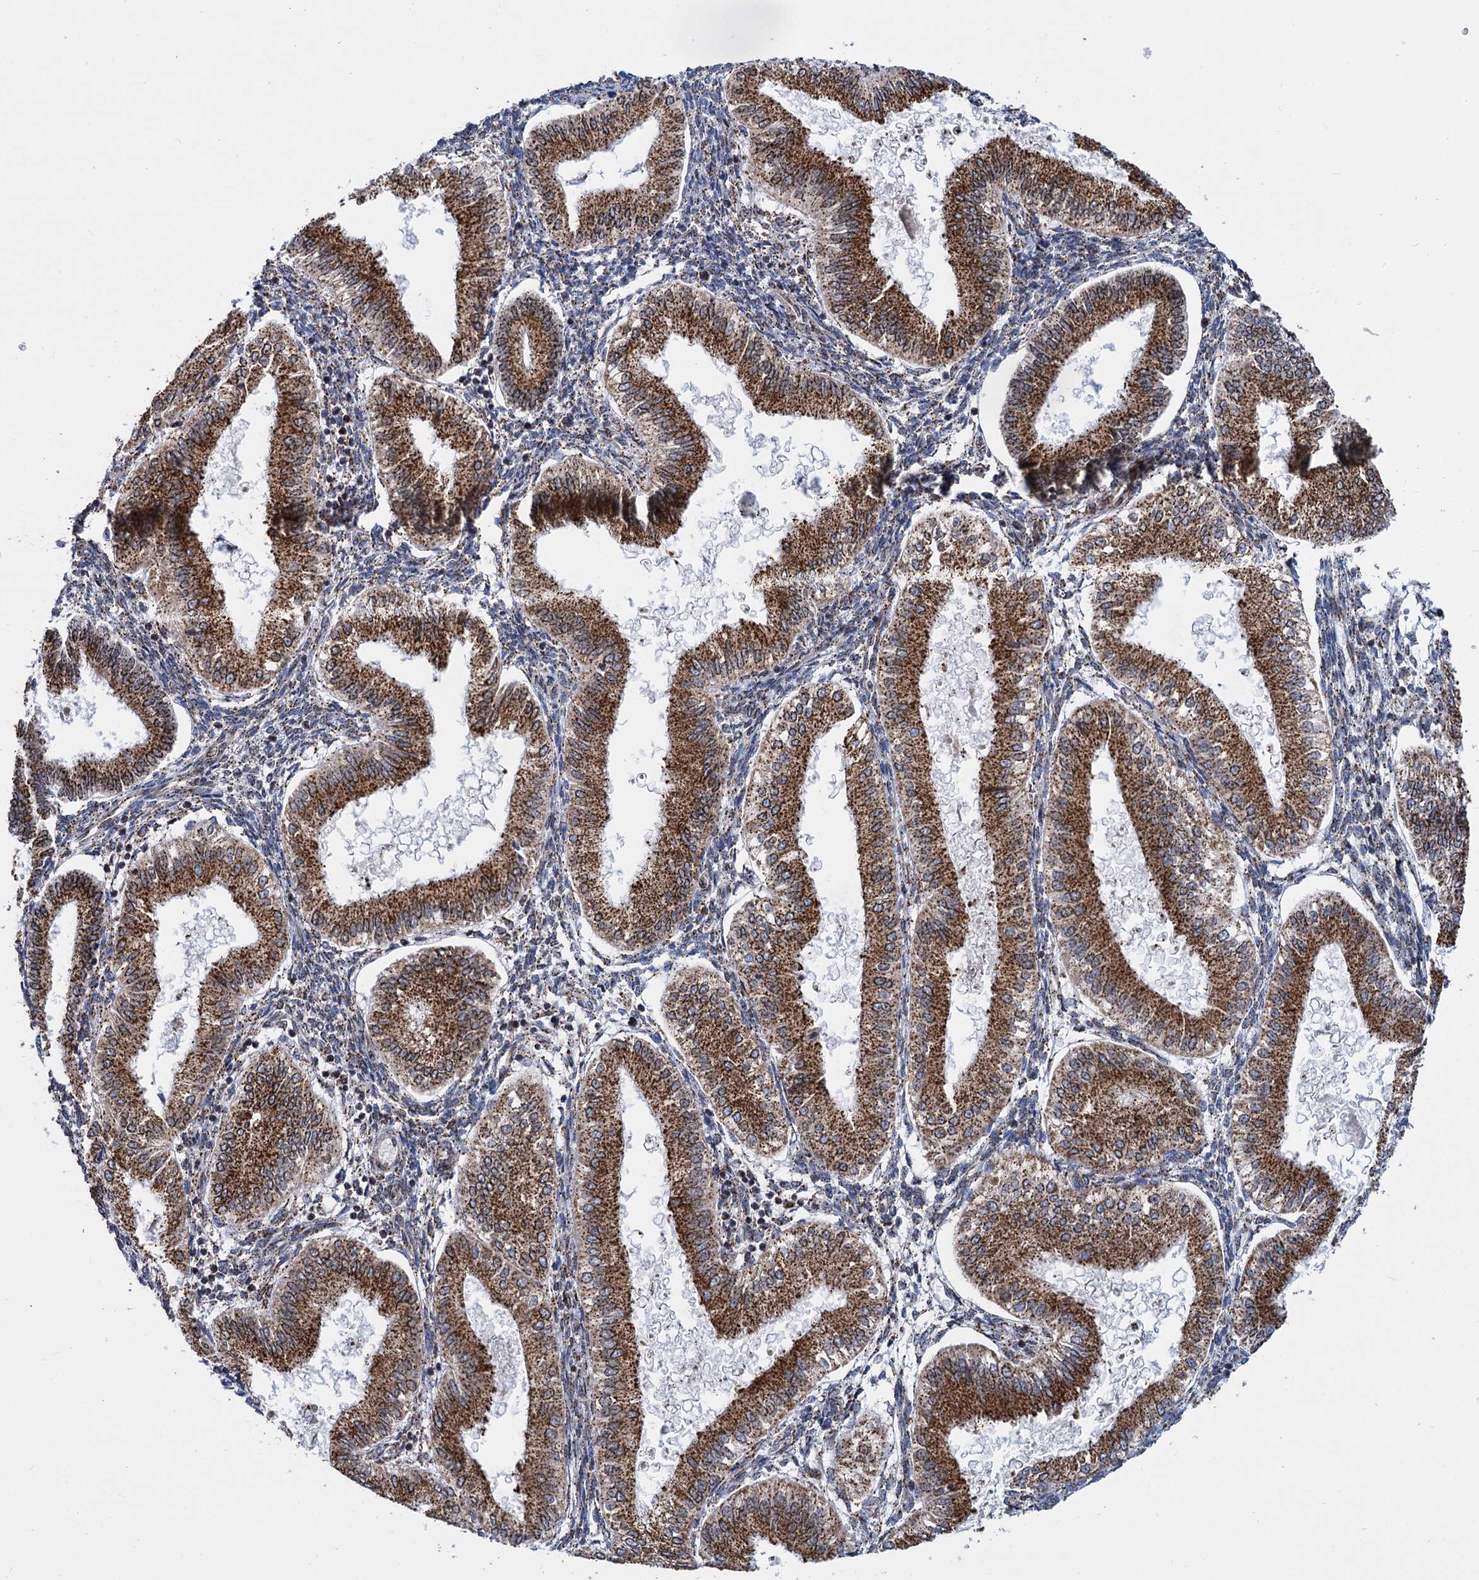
{"staining": {"intensity": "moderate", "quantity": ">75%", "location": "cytoplasmic/membranous"}, "tissue": "endometrium", "cell_type": "Cells in endometrial stroma", "image_type": "normal", "snomed": [{"axis": "morphology", "description": "Normal tissue, NOS"}, {"axis": "topography", "description": "Endometrium"}], "caption": "An image showing moderate cytoplasmic/membranous staining in about >75% of cells in endometrial stroma in benign endometrium, as visualized by brown immunohistochemical staining.", "gene": "SUPT20H", "patient": {"sex": "female", "age": 39}}